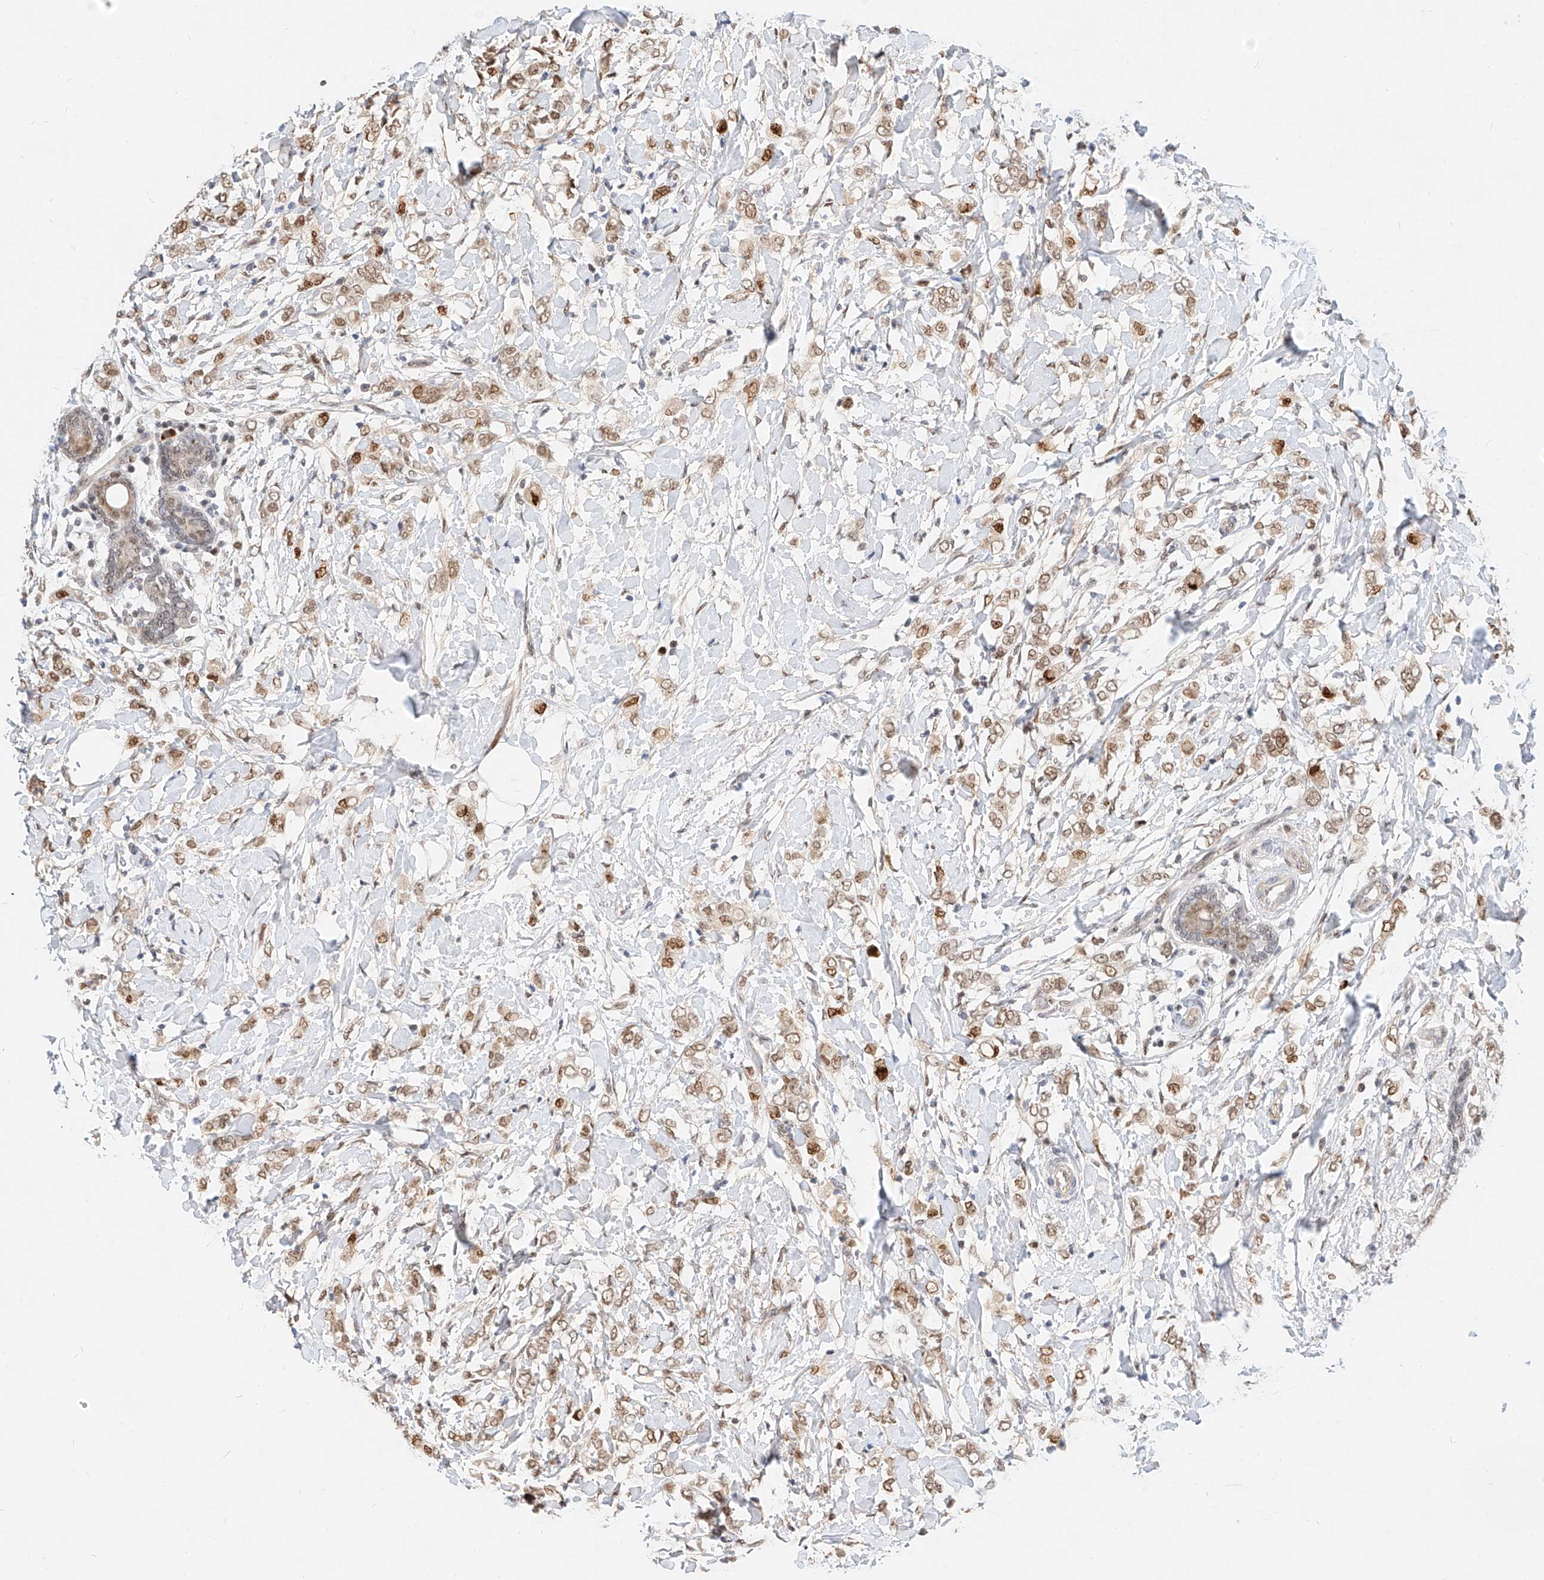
{"staining": {"intensity": "moderate", "quantity": ">75%", "location": "nuclear"}, "tissue": "breast cancer", "cell_type": "Tumor cells", "image_type": "cancer", "snomed": [{"axis": "morphology", "description": "Normal tissue, NOS"}, {"axis": "morphology", "description": "Lobular carcinoma"}, {"axis": "topography", "description": "Breast"}], "caption": "Immunohistochemical staining of breast cancer (lobular carcinoma) exhibits medium levels of moderate nuclear protein staining in approximately >75% of tumor cells.", "gene": "CBX8", "patient": {"sex": "female", "age": 47}}